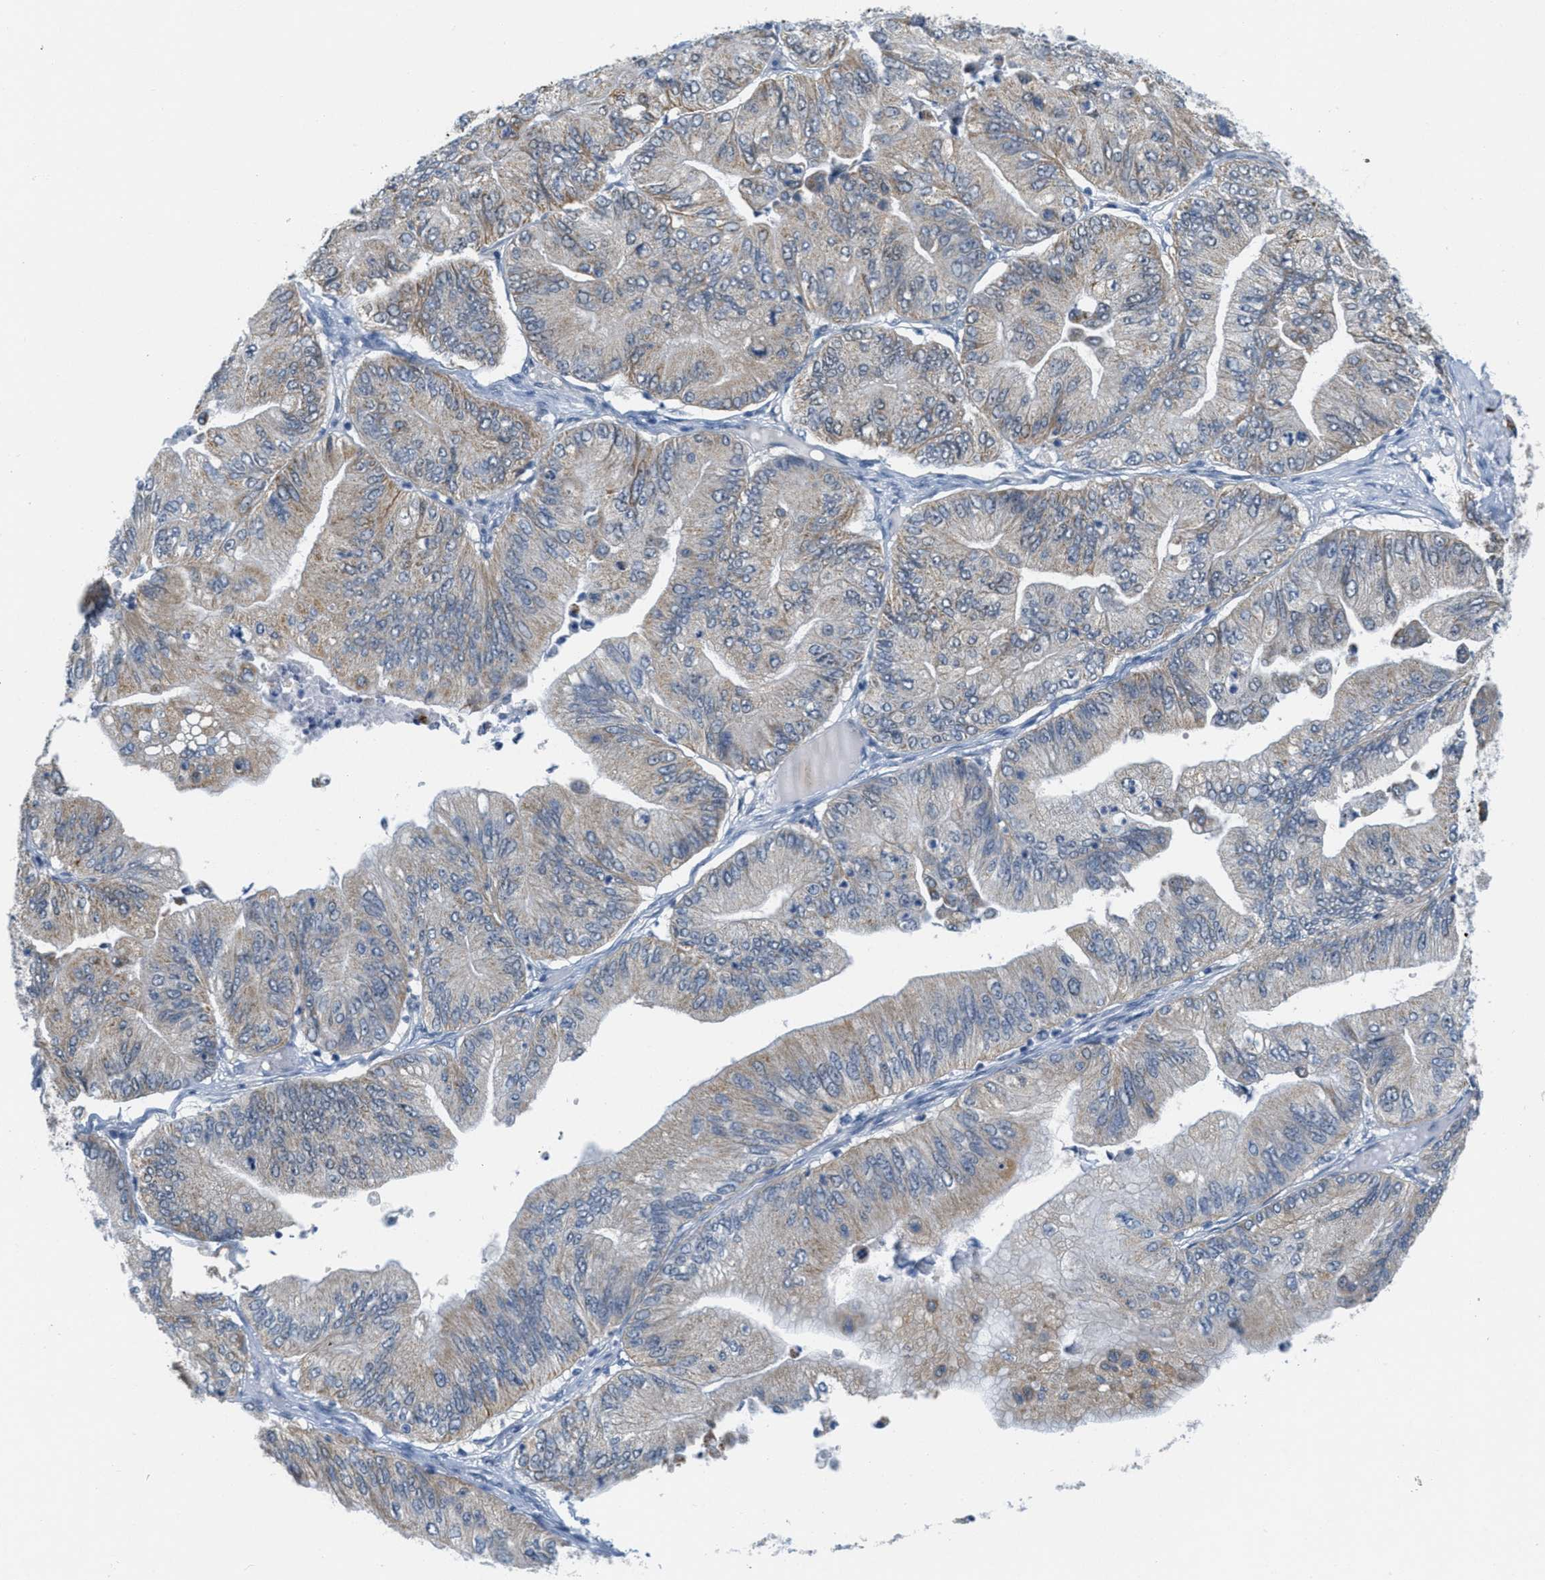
{"staining": {"intensity": "weak", "quantity": "<25%", "location": "cytoplasmic/membranous"}, "tissue": "ovarian cancer", "cell_type": "Tumor cells", "image_type": "cancer", "snomed": [{"axis": "morphology", "description": "Cystadenocarcinoma, mucinous, NOS"}, {"axis": "topography", "description": "Ovary"}], "caption": "Tumor cells are negative for brown protein staining in mucinous cystadenocarcinoma (ovarian).", "gene": "HS3ST2", "patient": {"sex": "female", "age": 61}}